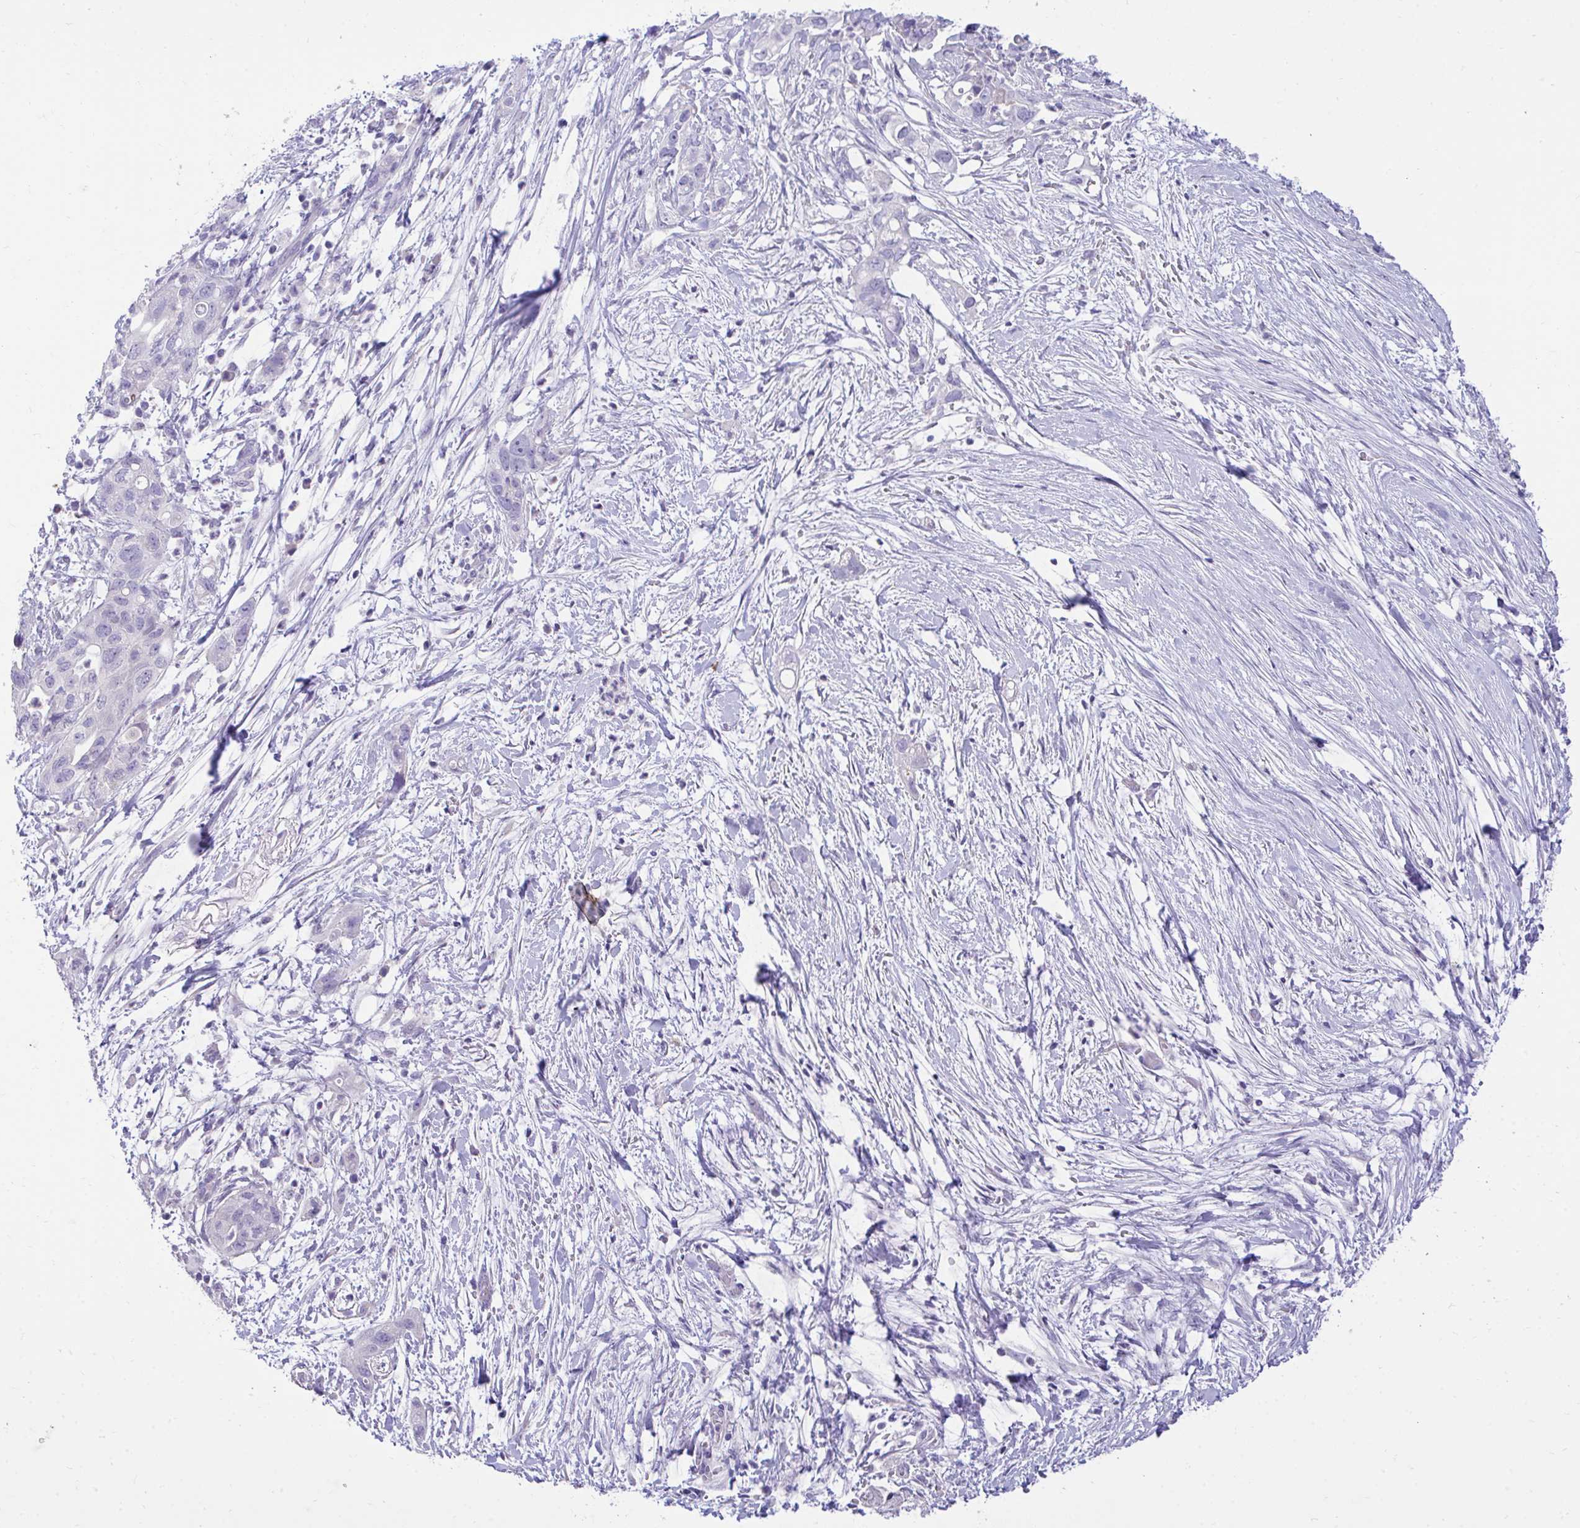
{"staining": {"intensity": "negative", "quantity": "none", "location": "none"}, "tissue": "pancreatic cancer", "cell_type": "Tumor cells", "image_type": "cancer", "snomed": [{"axis": "morphology", "description": "Adenocarcinoma, NOS"}, {"axis": "topography", "description": "Pancreas"}], "caption": "Immunohistochemistry micrograph of pancreatic adenocarcinoma stained for a protein (brown), which shows no positivity in tumor cells.", "gene": "TMCO5A", "patient": {"sex": "female", "age": 72}}